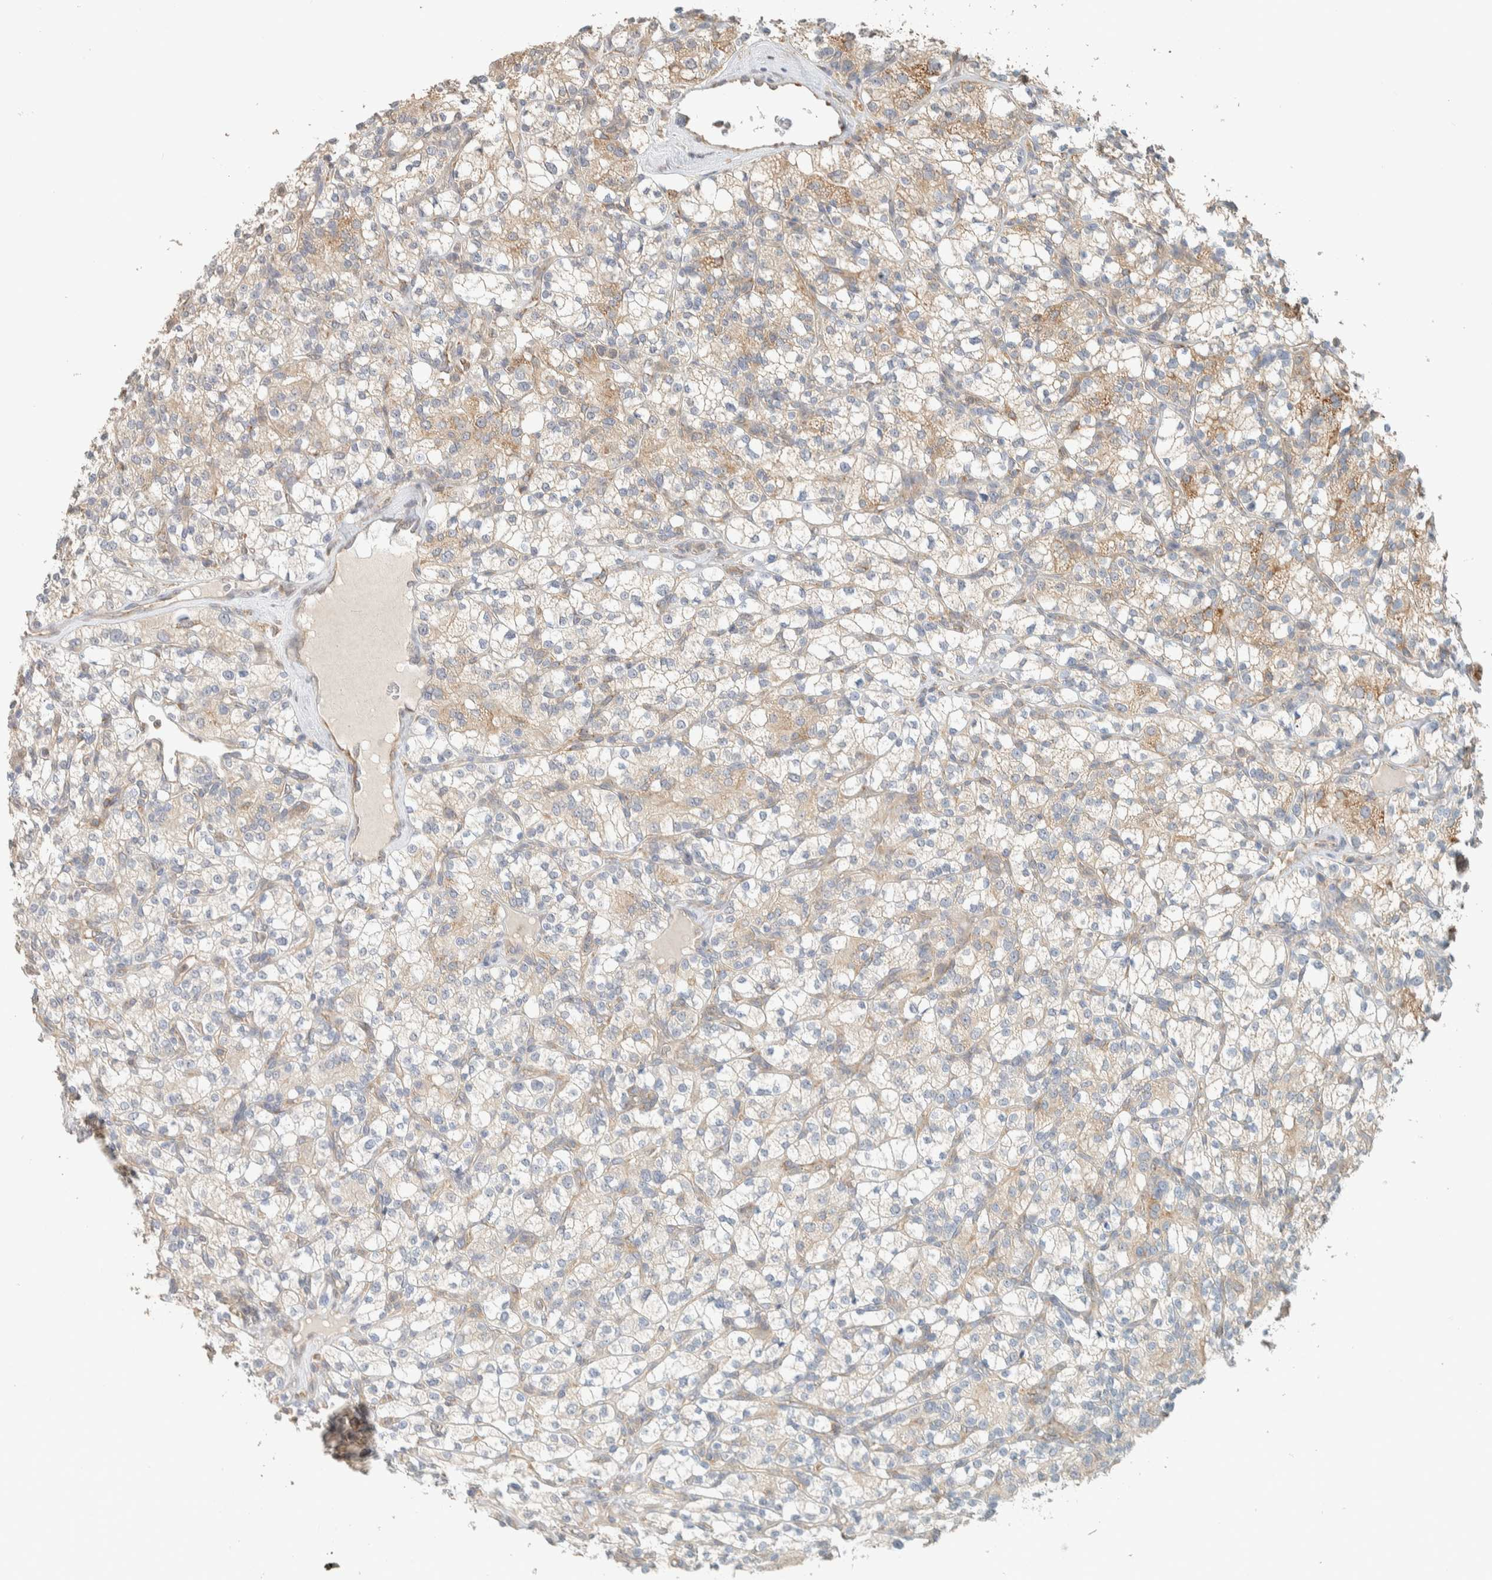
{"staining": {"intensity": "weak", "quantity": ">75%", "location": "cytoplasmic/membranous"}, "tissue": "renal cancer", "cell_type": "Tumor cells", "image_type": "cancer", "snomed": [{"axis": "morphology", "description": "Adenocarcinoma, NOS"}, {"axis": "topography", "description": "Kidney"}], "caption": "Tumor cells demonstrate low levels of weak cytoplasmic/membranous positivity in about >75% of cells in renal cancer (adenocarcinoma).", "gene": "PDE7B", "patient": {"sex": "male", "age": 77}}